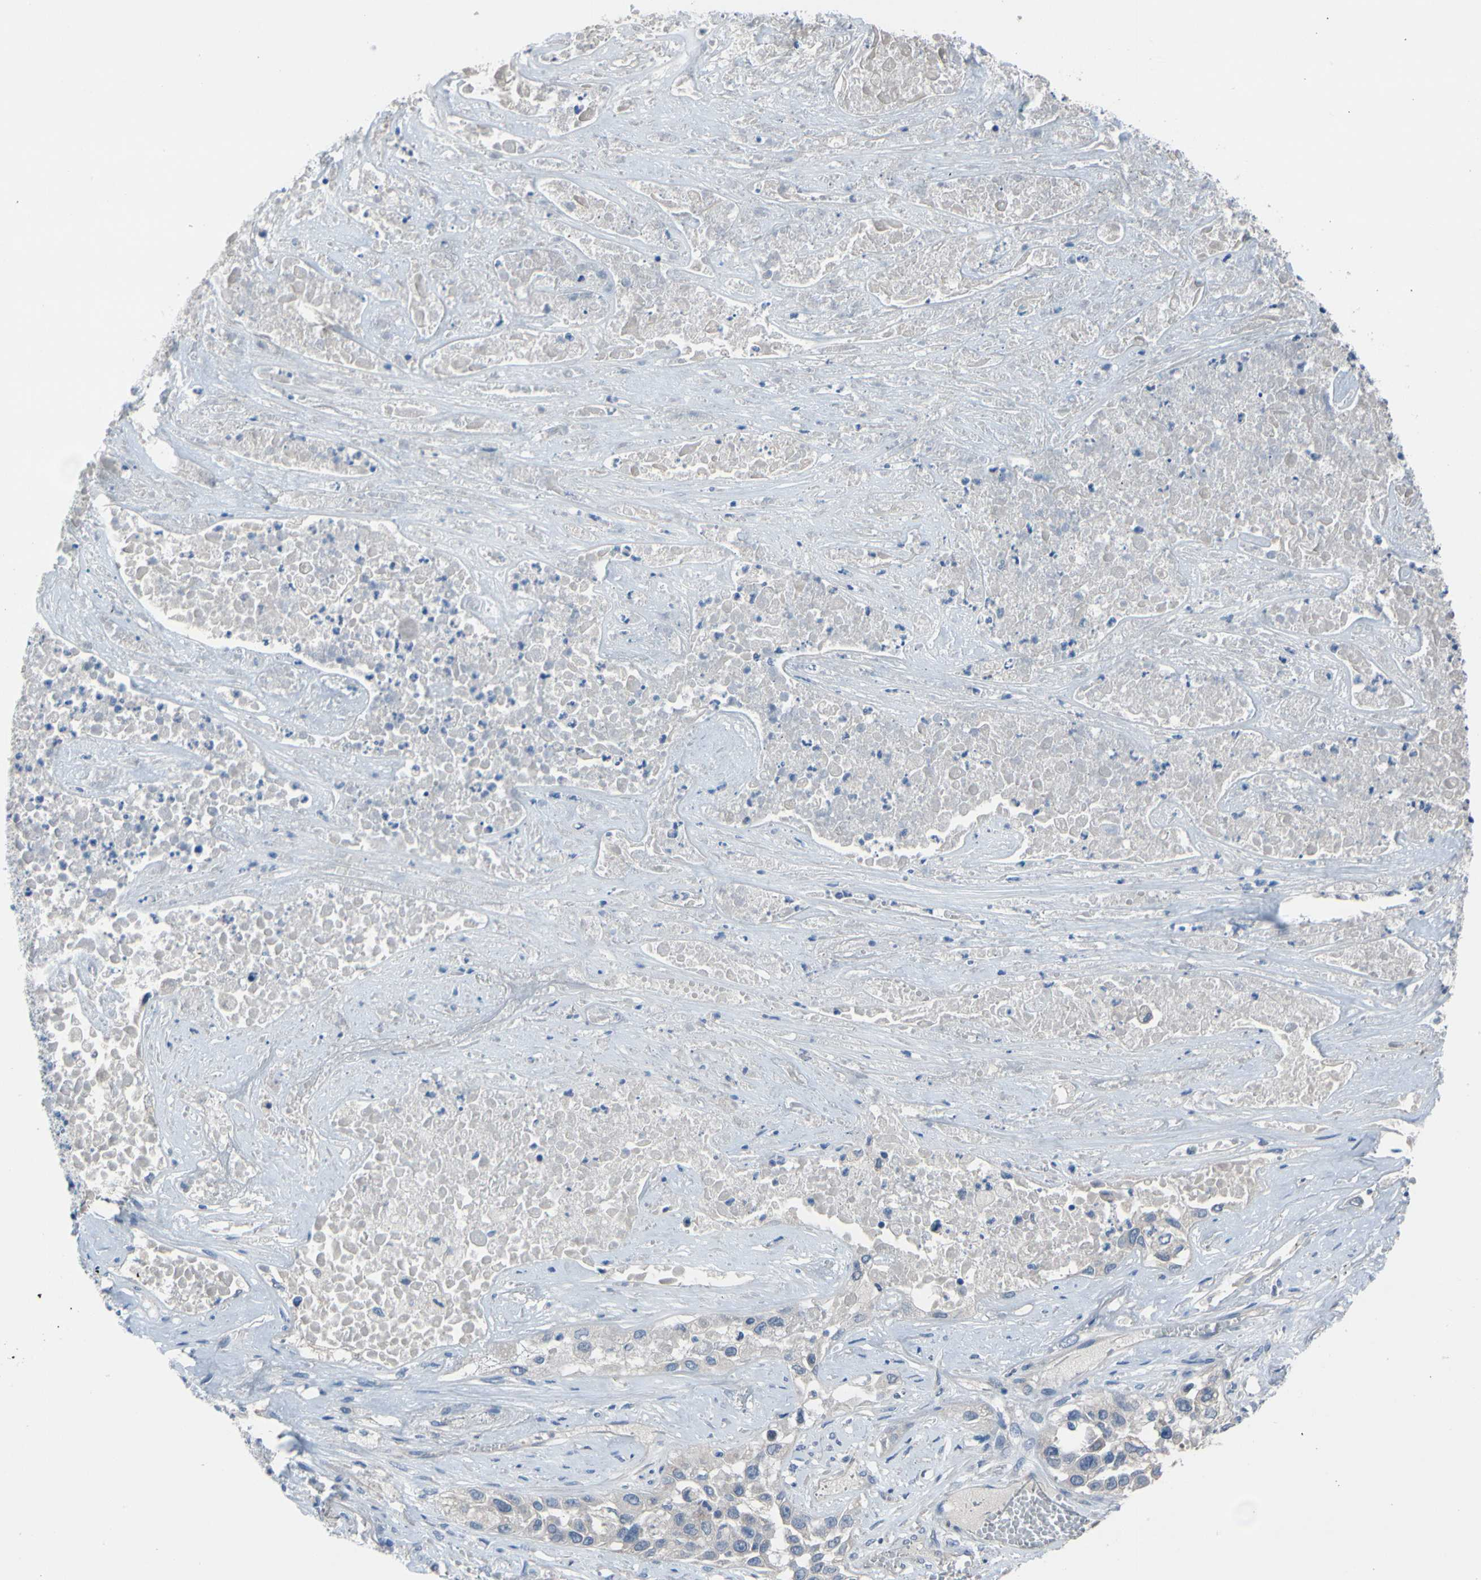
{"staining": {"intensity": "negative", "quantity": "none", "location": "none"}, "tissue": "lung cancer", "cell_type": "Tumor cells", "image_type": "cancer", "snomed": [{"axis": "morphology", "description": "Squamous cell carcinoma, NOS"}, {"axis": "topography", "description": "Lung"}], "caption": "The photomicrograph displays no significant positivity in tumor cells of lung cancer.", "gene": "PRXL2A", "patient": {"sex": "male", "age": 71}}